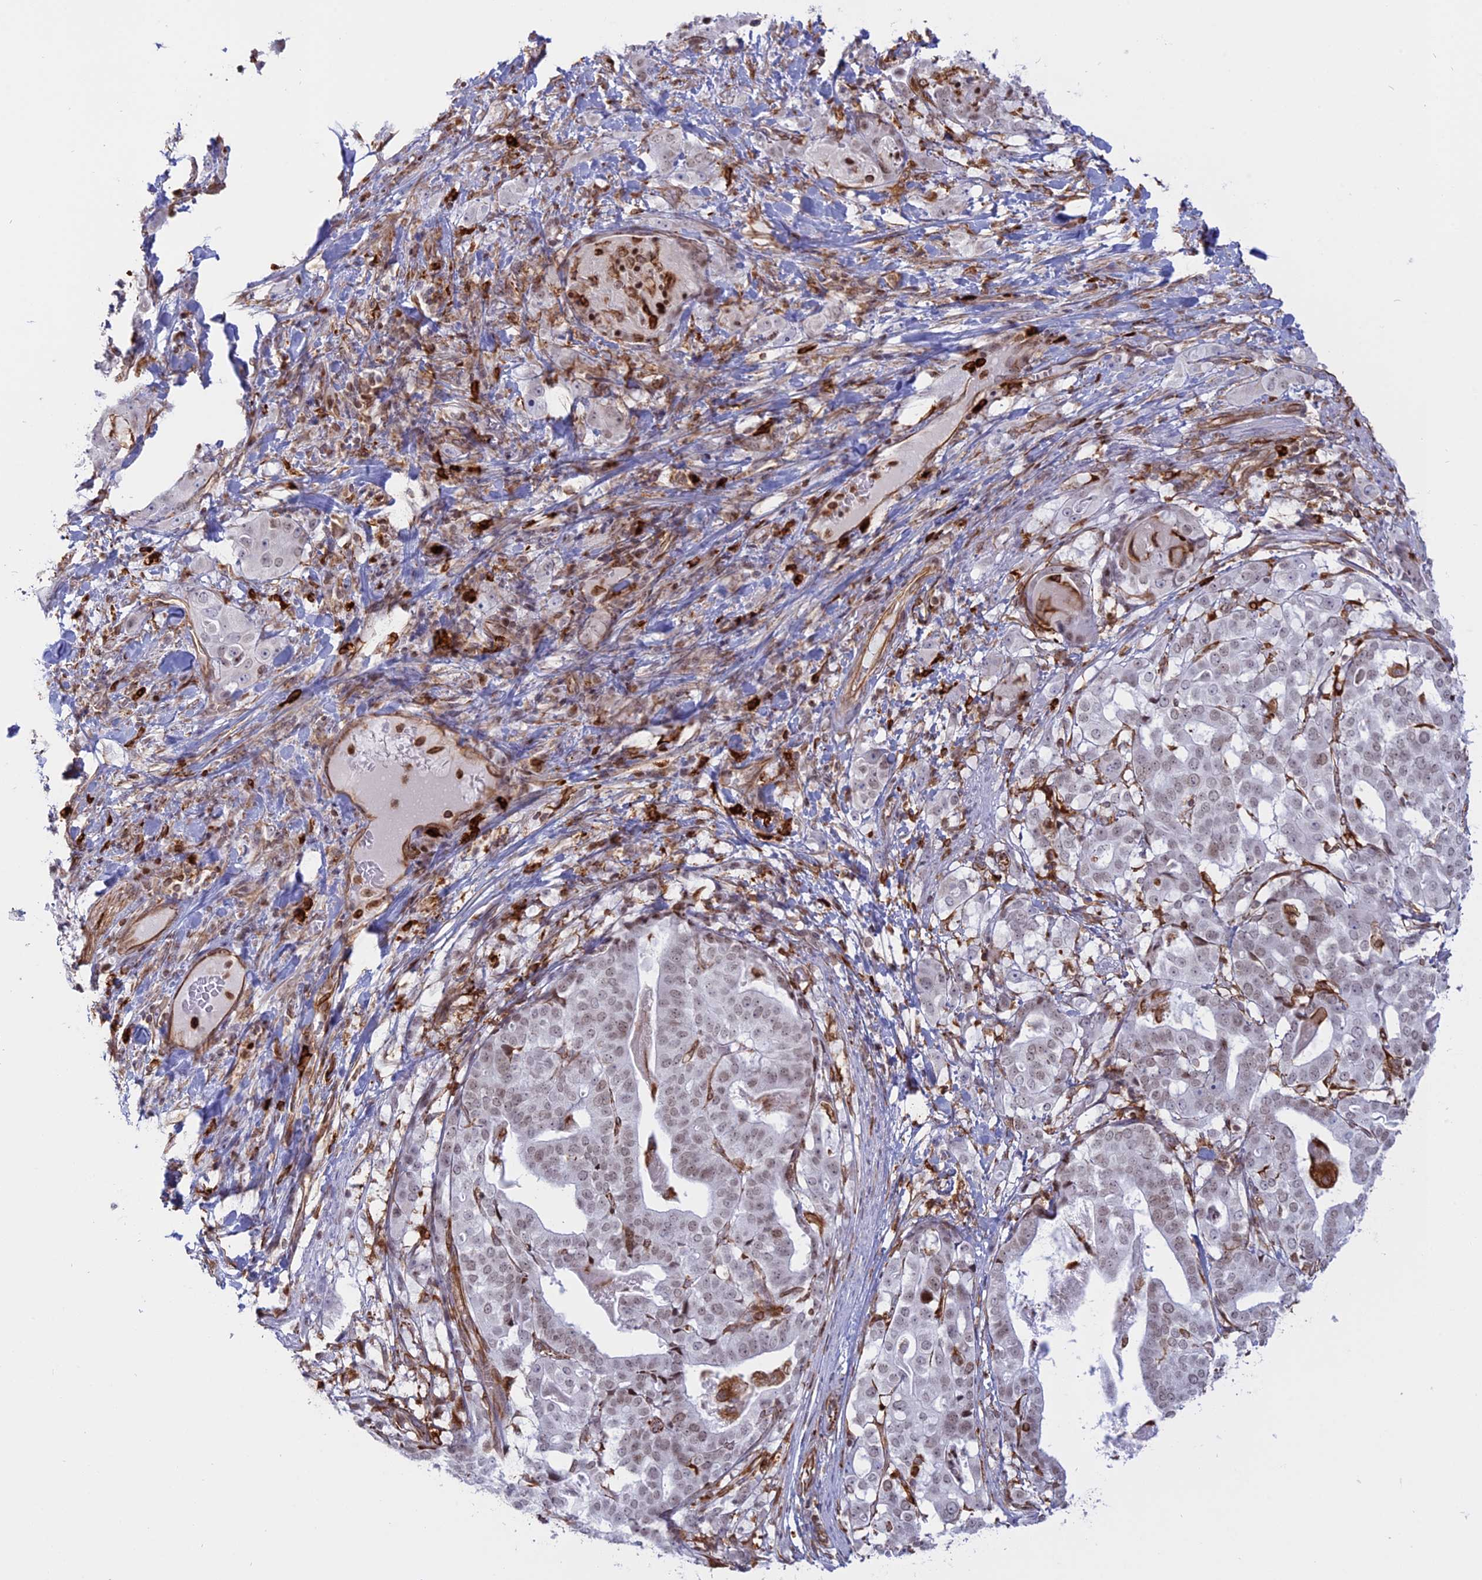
{"staining": {"intensity": "weak", "quantity": "<25%", "location": "nuclear"}, "tissue": "stomach cancer", "cell_type": "Tumor cells", "image_type": "cancer", "snomed": [{"axis": "morphology", "description": "Adenocarcinoma, NOS"}, {"axis": "topography", "description": "Stomach"}], "caption": "High magnification brightfield microscopy of stomach adenocarcinoma stained with DAB (brown) and counterstained with hematoxylin (blue): tumor cells show no significant expression. (DAB immunohistochemistry (IHC) with hematoxylin counter stain).", "gene": "APOBR", "patient": {"sex": "male", "age": 48}}